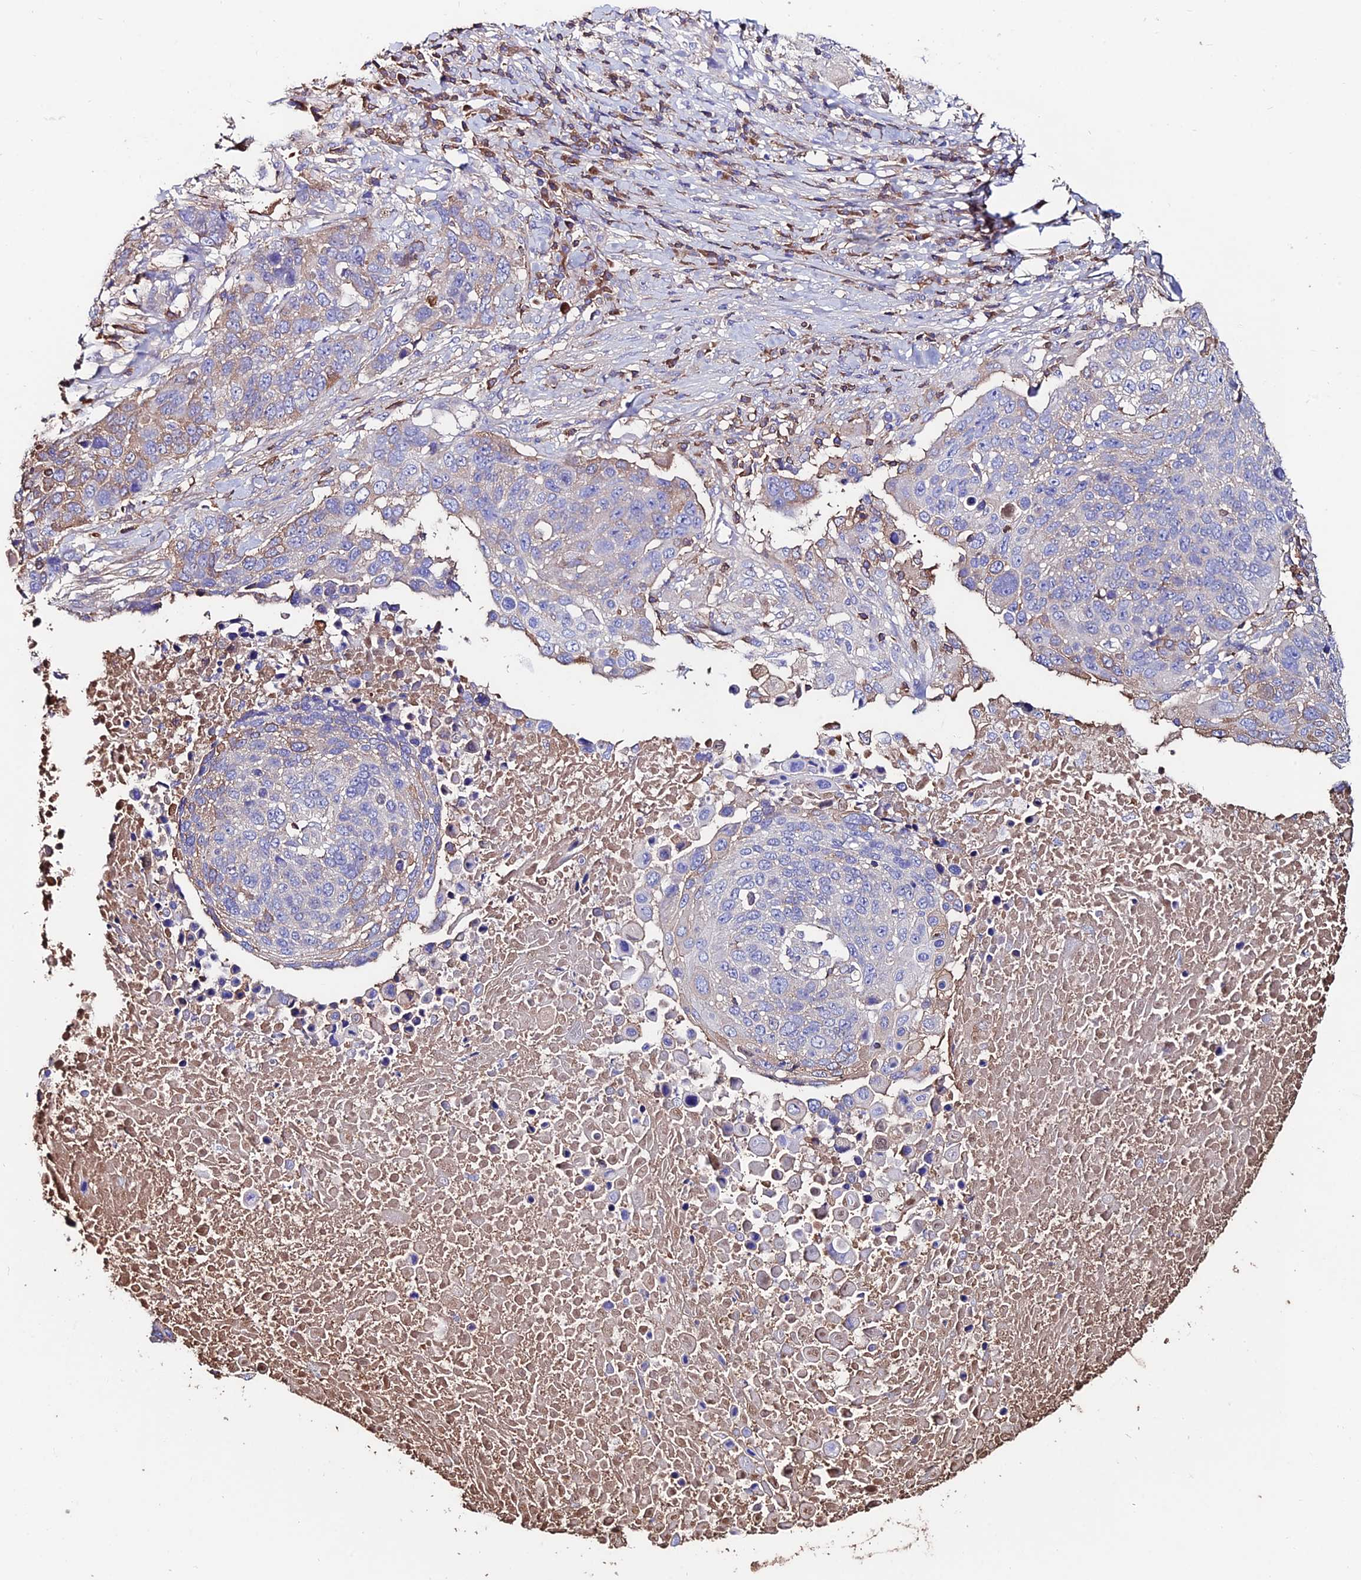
{"staining": {"intensity": "moderate", "quantity": "<25%", "location": "cytoplasmic/membranous"}, "tissue": "lung cancer", "cell_type": "Tumor cells", "image_type": "cancer", "snomed": [{"axis": "morphology", "description": "Normal tissue, NOS"}, {"axis": "morphology", "description": "Squamous cell carcinoma, NOS"}, {"axis": "topography", "description": "Lymph node"}, {"axis": "topography", "description": "Lung"}], "caption": "DAB (3,3'-diaminobenzidine) immunohistochemical staining of squamous cell carcinoma (lung) displays moderate cytoplasmic/membranous protein expression in about <25% of tumor cells. The protein is shown in brown color, while the nuclei are stained blue.", "gene": "SLC25A16", "patient": {"sex": "male", "age": 66}}